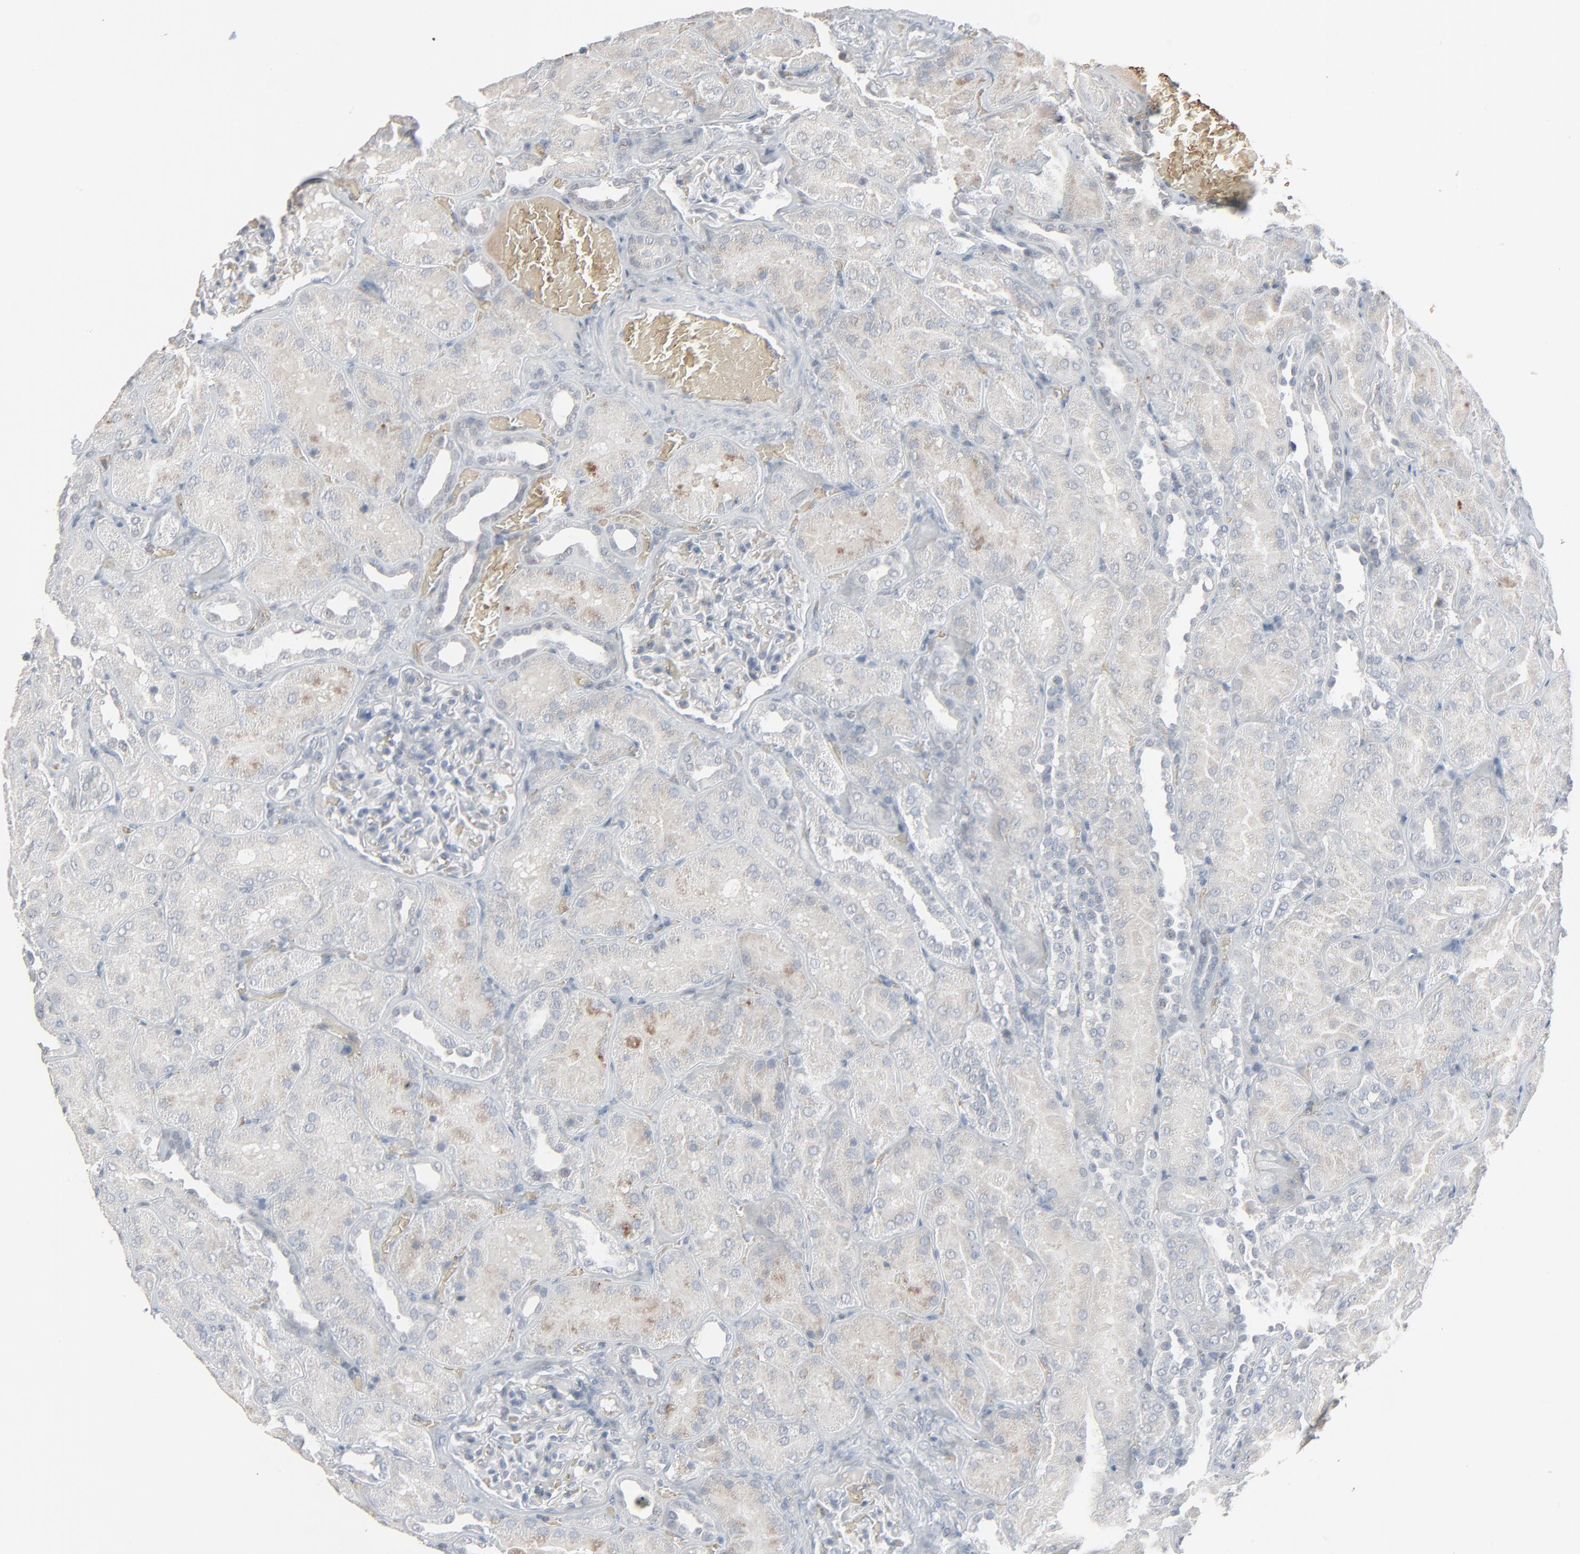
{"staining": {"intensity": "negative", "quantity": "none", "location": "none"}, "tissue": "kidney", "cell_type": "Cells in glomeruli", "image_type": "normal", "snomed": [{"axis": "morphology", "description": "Normal tissue, NOS"}, {"axis": "topography", "description": "Kidney"}], "caption": "This is a image of immunohistochemistry staining of normal kidney, which shows no expression in cells in glomeruli. Brightfield microscopy of immunohistochemistry (IHC) stained with DAB (brown) and hematoxylin (blue), captured at high magnification.", "gene": "SAGE1", "patient": {"sex": "male", "age": 28}}